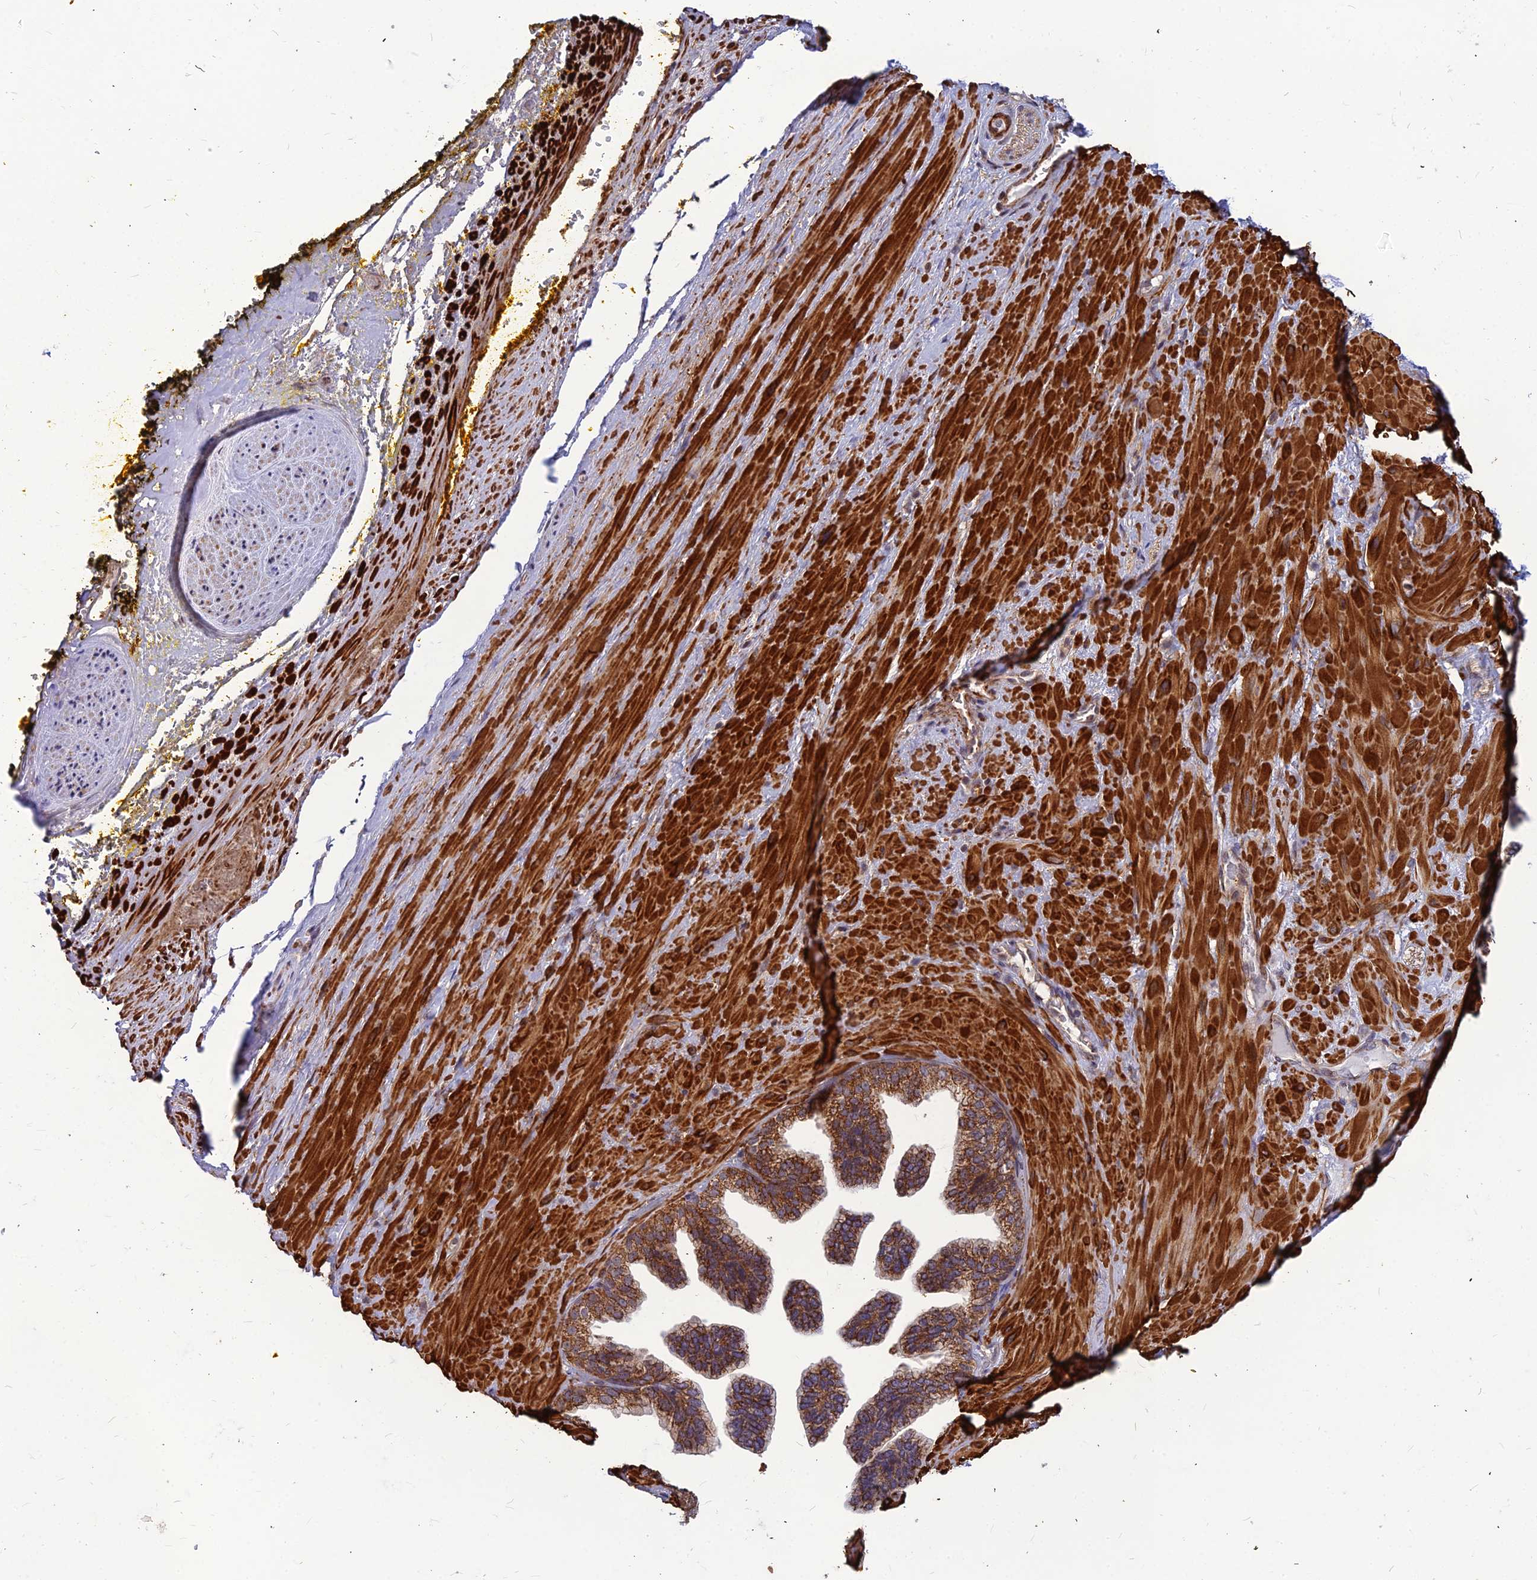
{"staining": {"intensity": "moderate", "quantity": "25%-75%", "location": "cytoplasmic/membranous"}, "tissue": "adipose tissue", "cell_type": "Adipocytes", "image_type": "normal", "snomed": [{"axis": "morphology", "description": "Normal tissue, NOS"}, {"axis": "morphology", "description": "Adenocarcinoma, Low grade"}, {"axis": "topography", "description": "Prostate"}, {"axis": "topography", "description": "Peripheral nerve tissue"}], "caption": "Immunohistochemical staining of unremarkable human adipose tissue reveals 25%-75% levels of moderate cytoplasmic/membranous protein staining in approximately 25%-75% of adipocytes.", "gene": "LEKR1", "patient": {"sex": "male", "age": 63}}